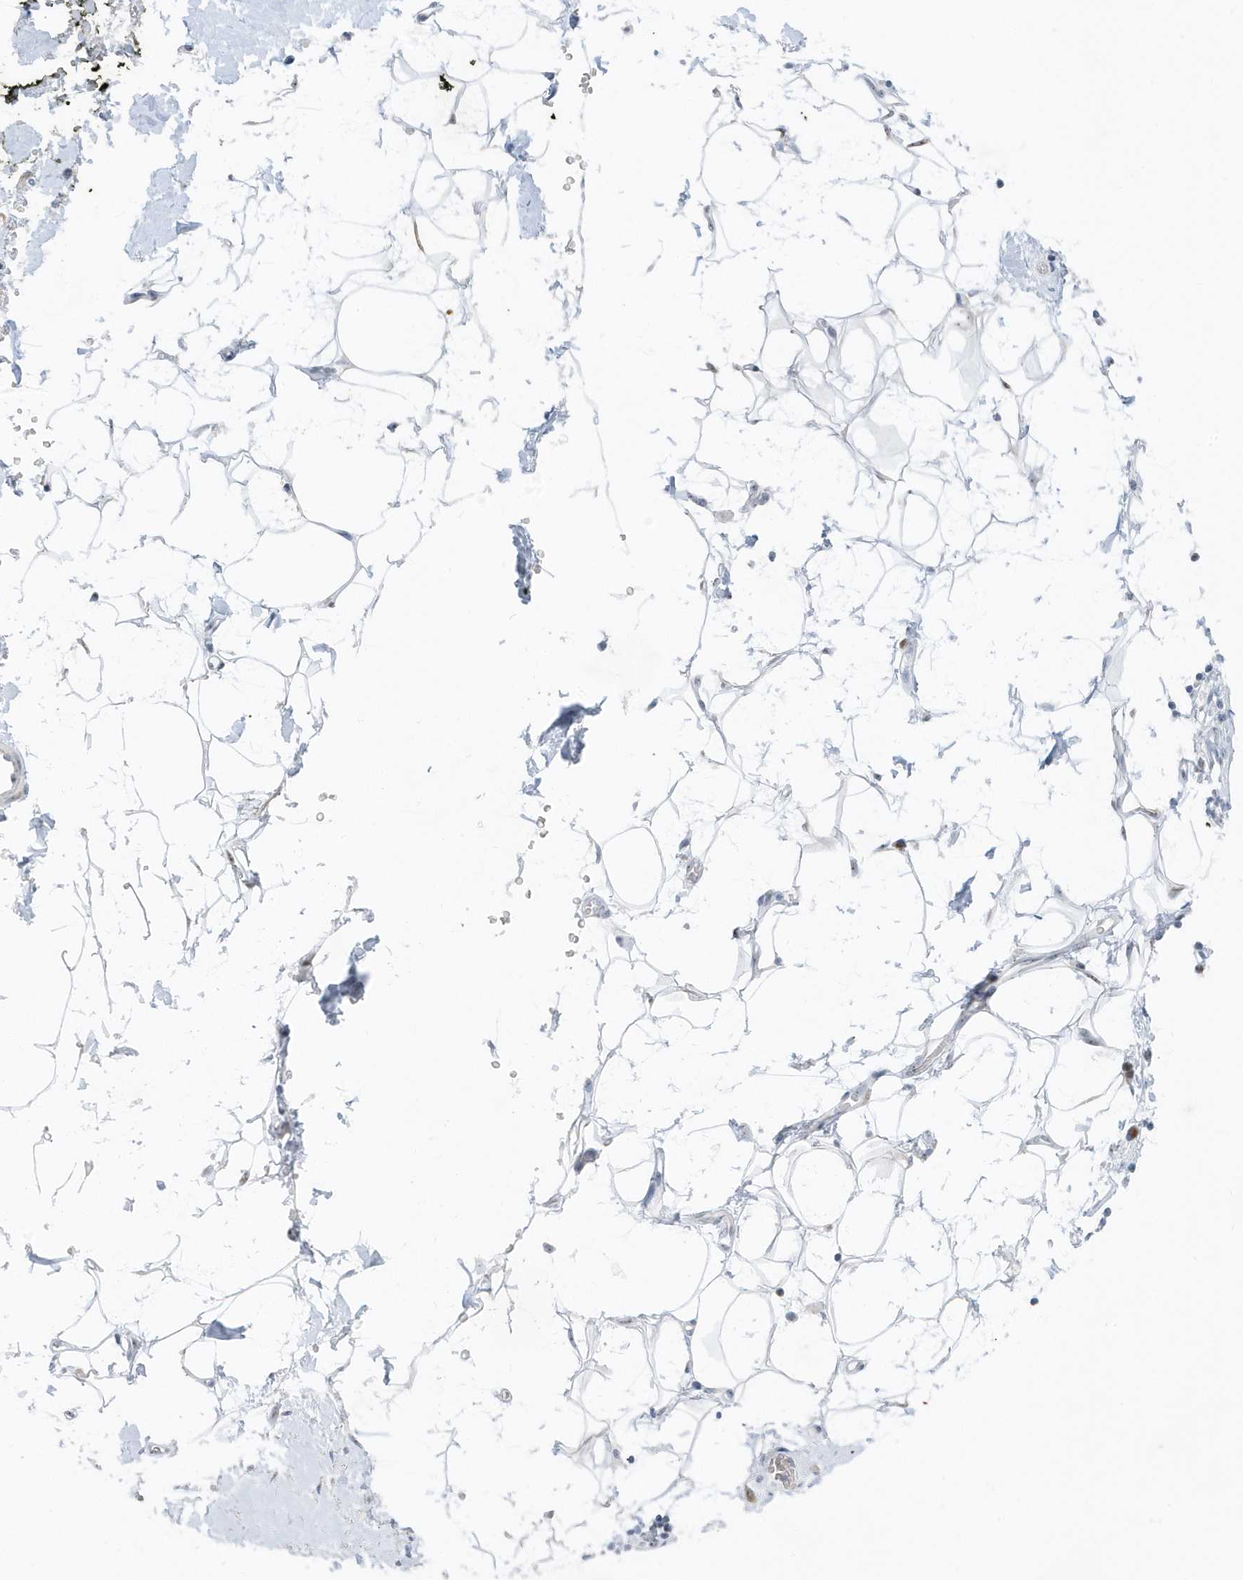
{"staining": {"intensity": "negative", "quantity": "none", "location": "none"}, "tissue": "adipose tissue", "cell_type": "Adipocytes", "image_type": "normal", "snomed": [{"axis": "morphology", "description": "Normal tissue, NOS"}, {"axis": "morphology", "description": "Adenocarcinoma, NOS"}, {"axis": "topography", "description": "Pancreas"}, {"axis": "topography", "description": "Peripheral nerve tissue"}], "caption": "Image shows no significant protein expression in adipocytes of unremarkable adipose tissue. (DAB IHC, high magnification).", "gene": "RPF2", "patient": {"sex": "male", "age": 59}}